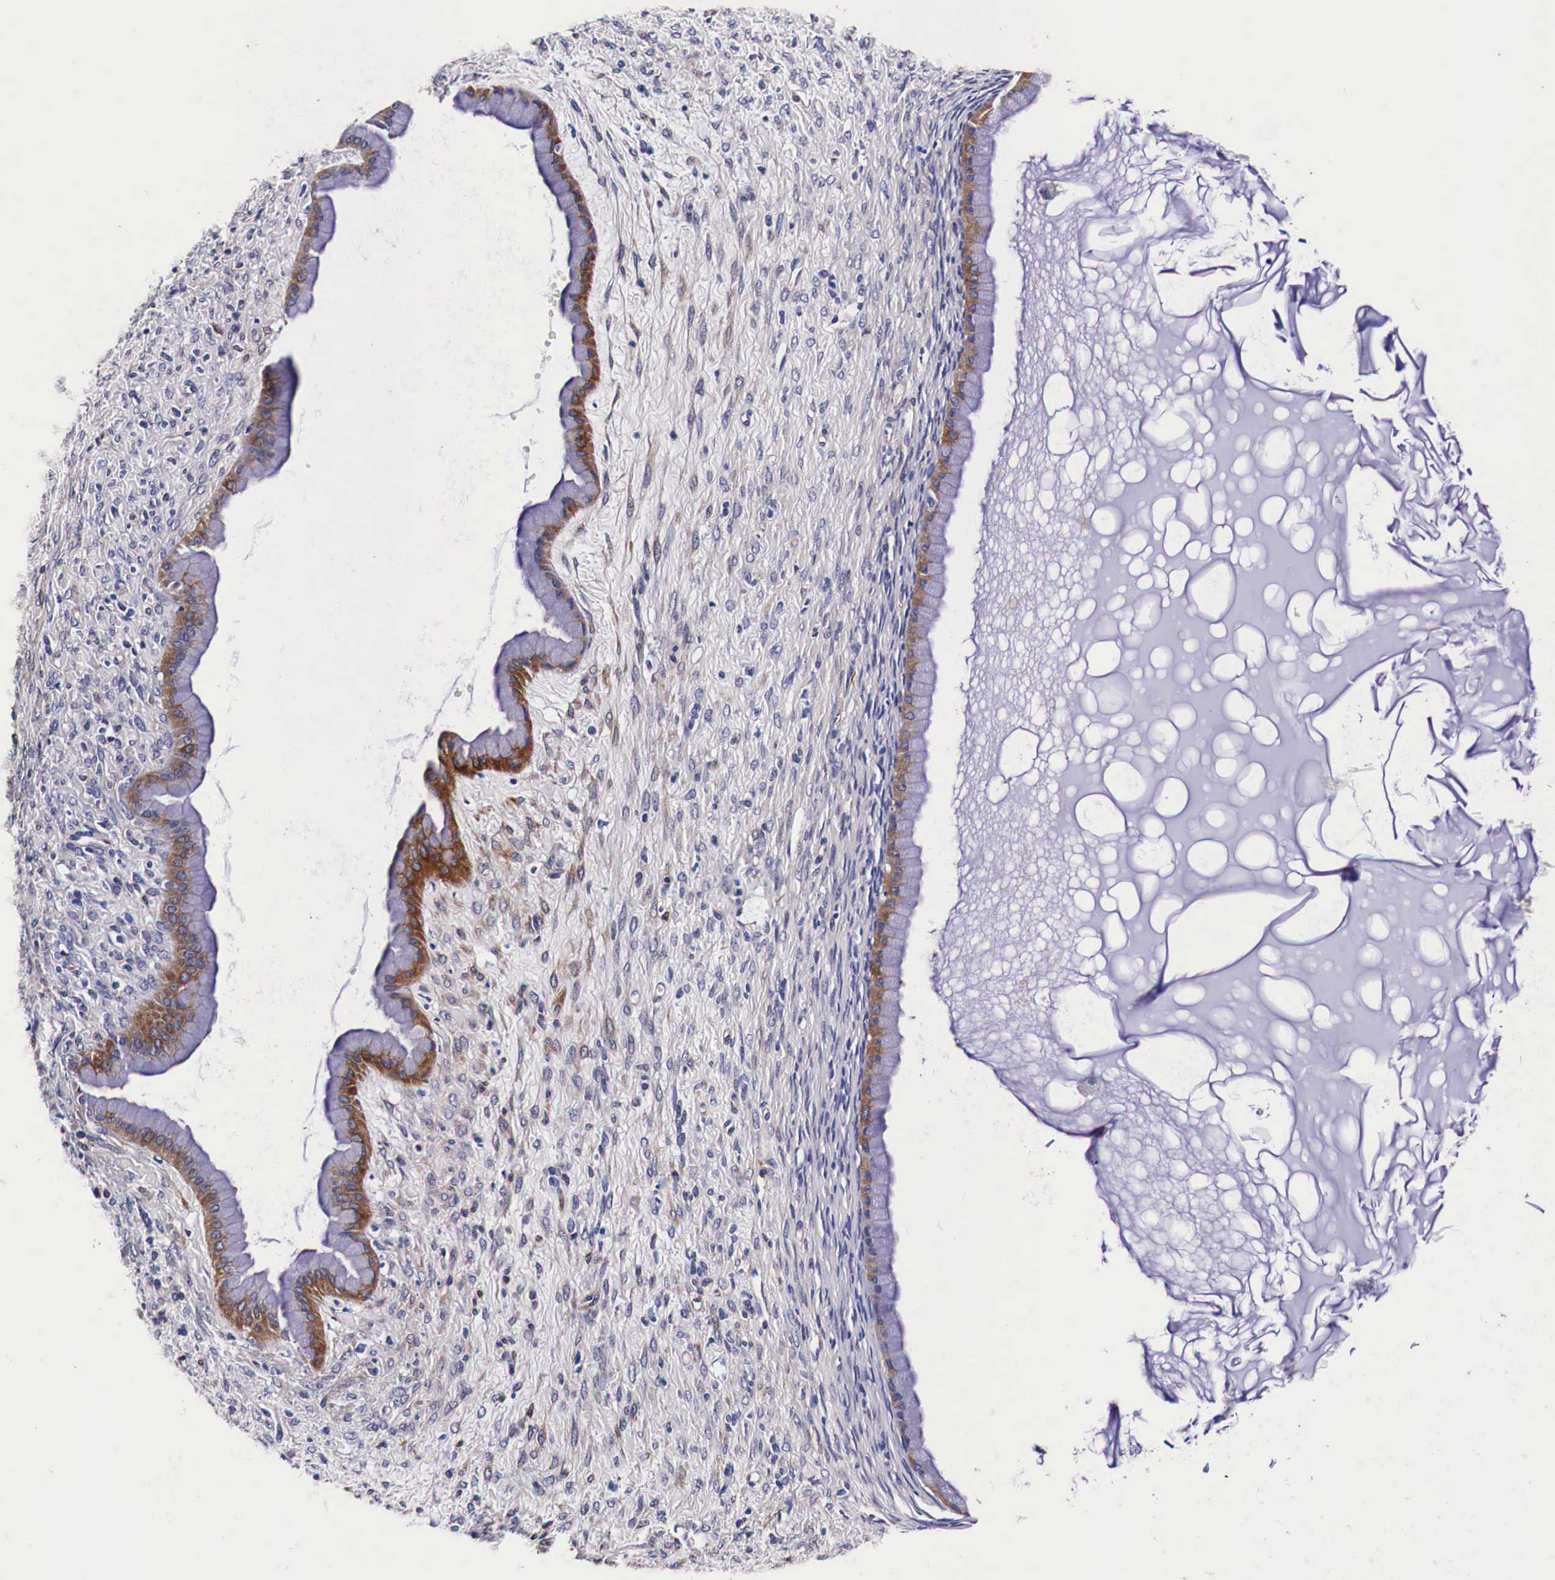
{"staining": {"intensity": "moderate", "quantity": "25%-75%", "location": "cytoplasmic/membranous"}, "tissue": "ovarian cancer", "cell_type": "Tumor cells", "image_type": "cancer", "snomed": [{"axis": "morphology", "description": "Cystadenocarcinoma, mucinous, NOS"}, {"axis": "topography", "description": "Ovary"}], "caption": "Protein staining by IHC reveals moderate cytoplasmic/membranous positivity in about 25%-75% of tumor cells in mucinous cystadenocarcinoma (ovarian).", "gene": "HSPB1", "patient": {"sex": "female", "age": 25}}